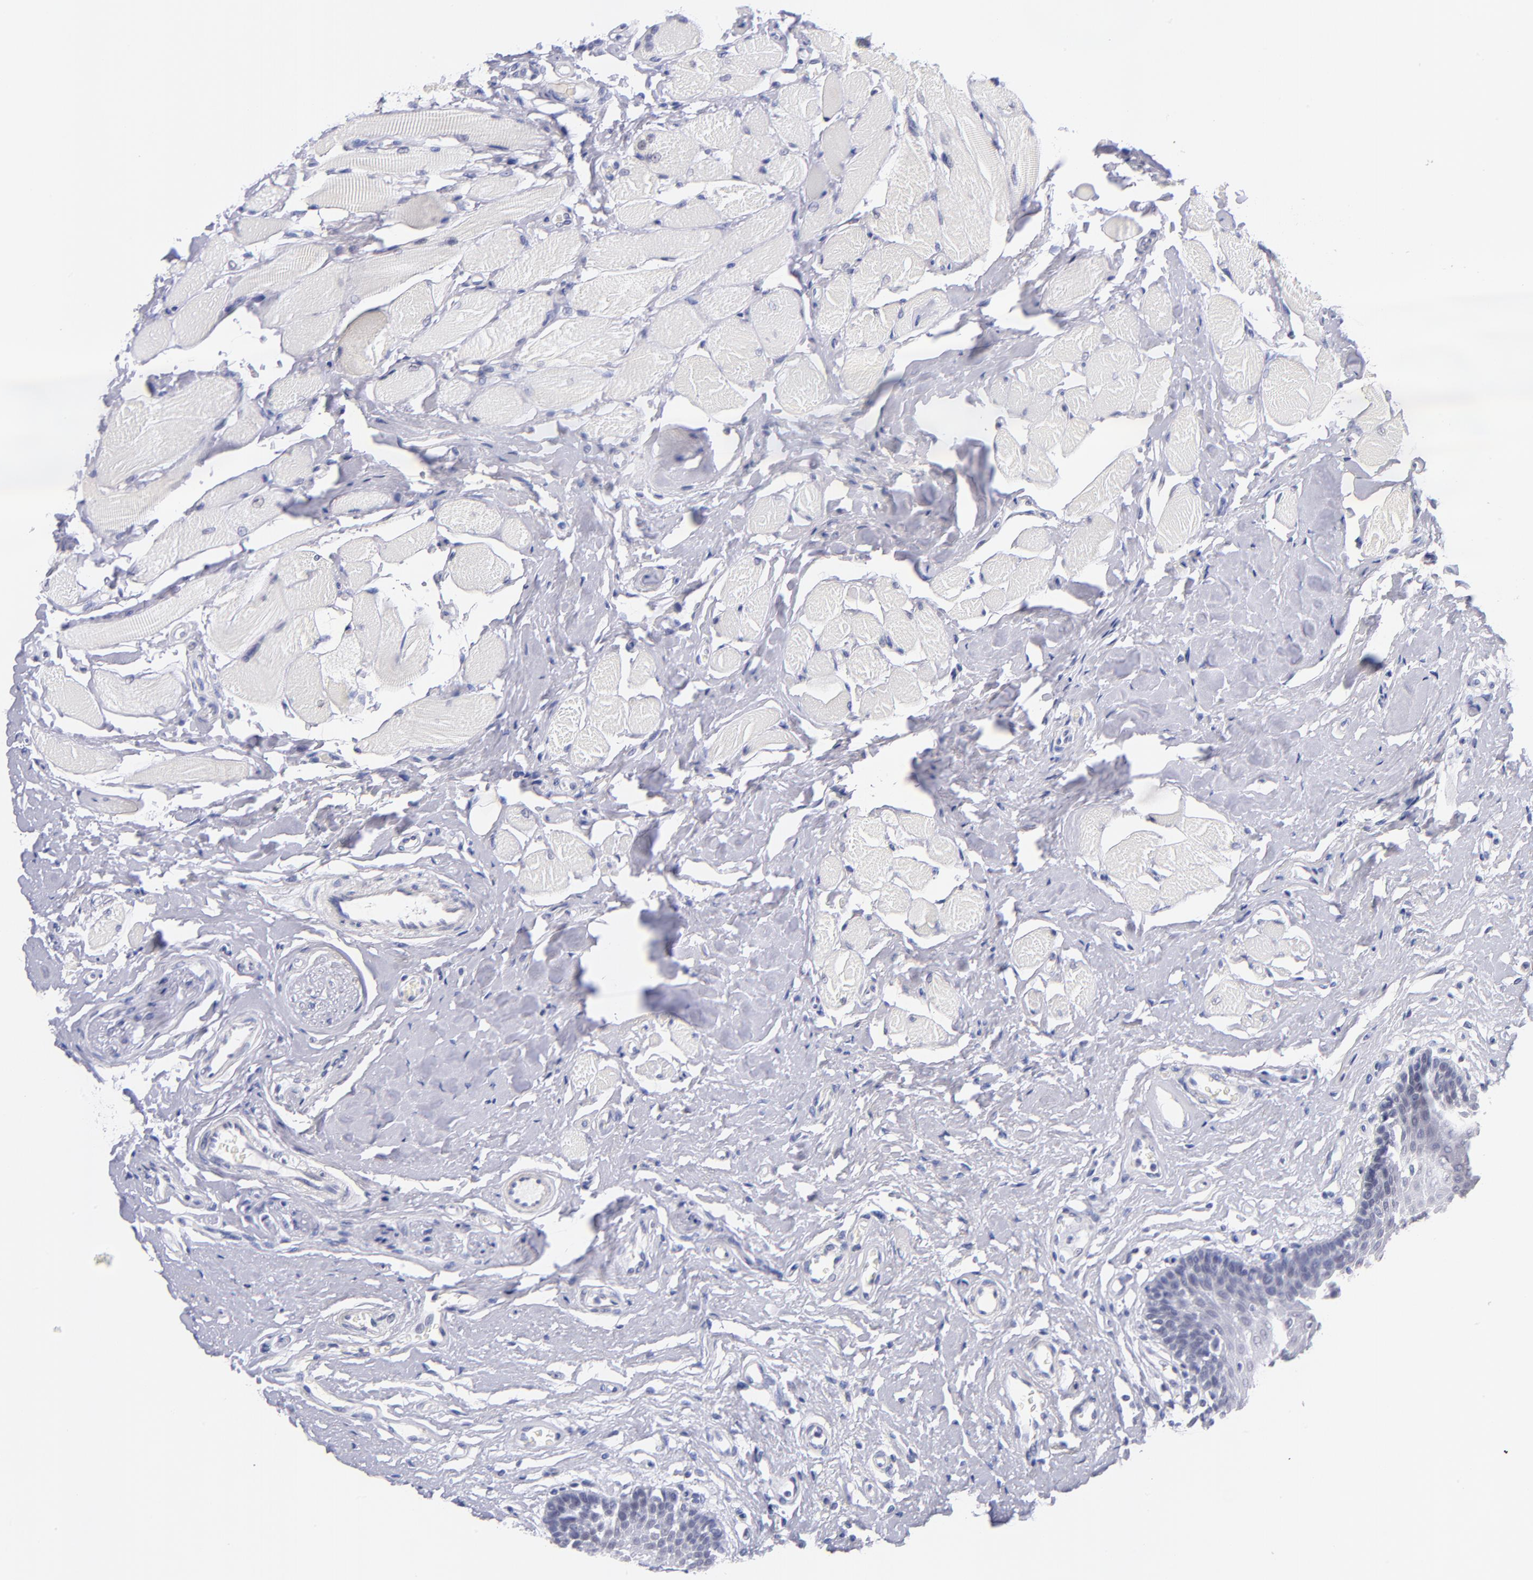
{"staining": {"intensity": "negative", "quantity": "none", "location": "none"}, "tissue": "oral mucosa", "cell_type": "Squamous epithelial cells", "image_type": "normal", "snomed": [{"axis": "morphology", "description": "Normal tissue, NOS"}, {"axis": "topography", "description": "Oral tissue"}], "caption": "Immunohistochemistry of unremarkable oral mucosa exhibits no positivity in squamous epithelial cells.", "gene": "SNRPB", "patient": {"sex": "male", "age": 62}}